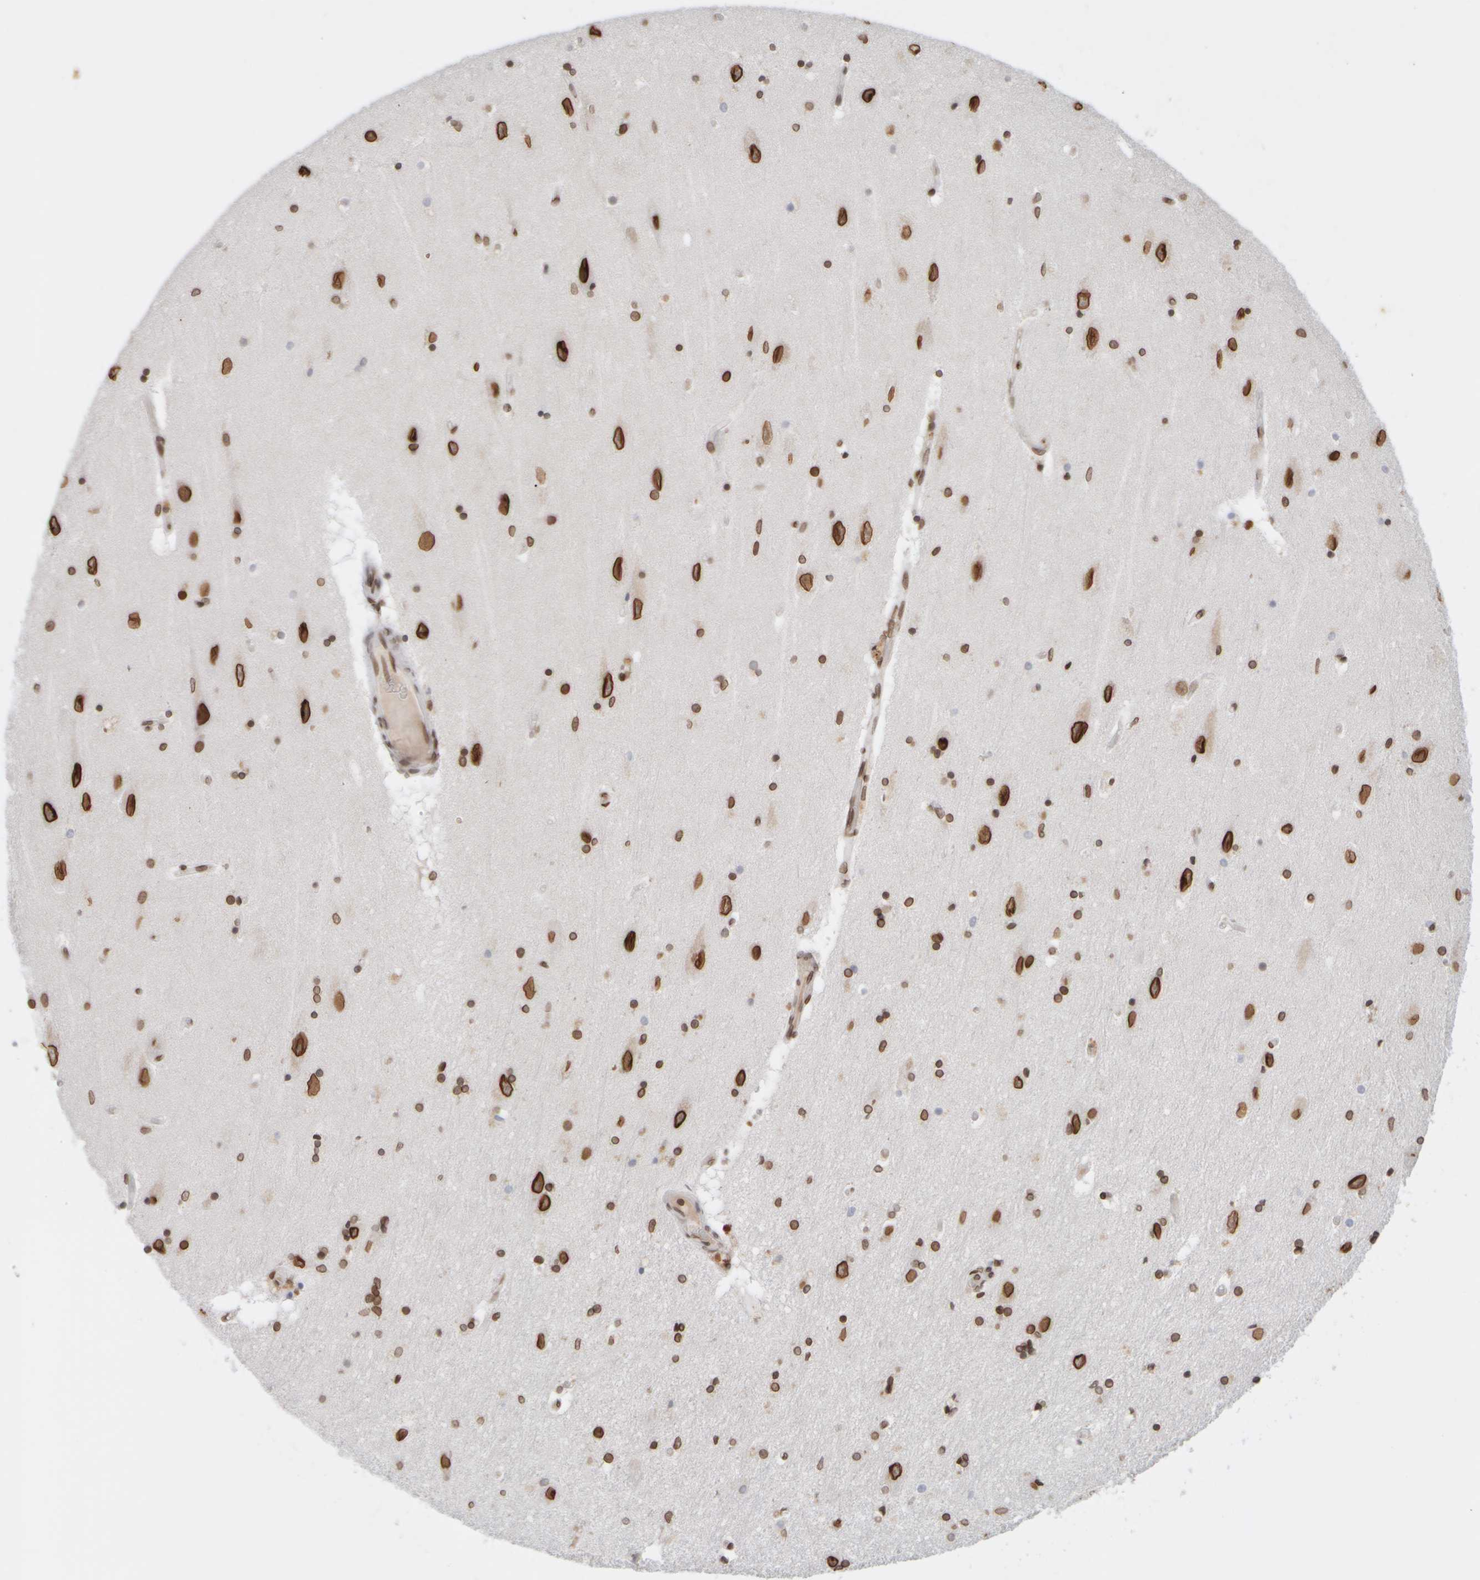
{"staining": {"intensity": "moderate", "quantity": ">75%", "location": "cytoplasmic/membranous,nuclear"}, "tissue": "hippocampus", "cell_type": "Glial cells", "image_type": "normal", "snomed": [{"axis": "morphology", "description": "Normal tissue, NOS"}, {"axis": "topography", "description": "Hippocampus"}], "caption": "Immunohistochemical staining of unremarkable hippocampus demonstrates moderate cytoplasmic/membranous,nuclear protein expression in approximately >75% of glial cells.", "gene": "ZC3HC1", "patient": {"sex": "female", "age": 54}}